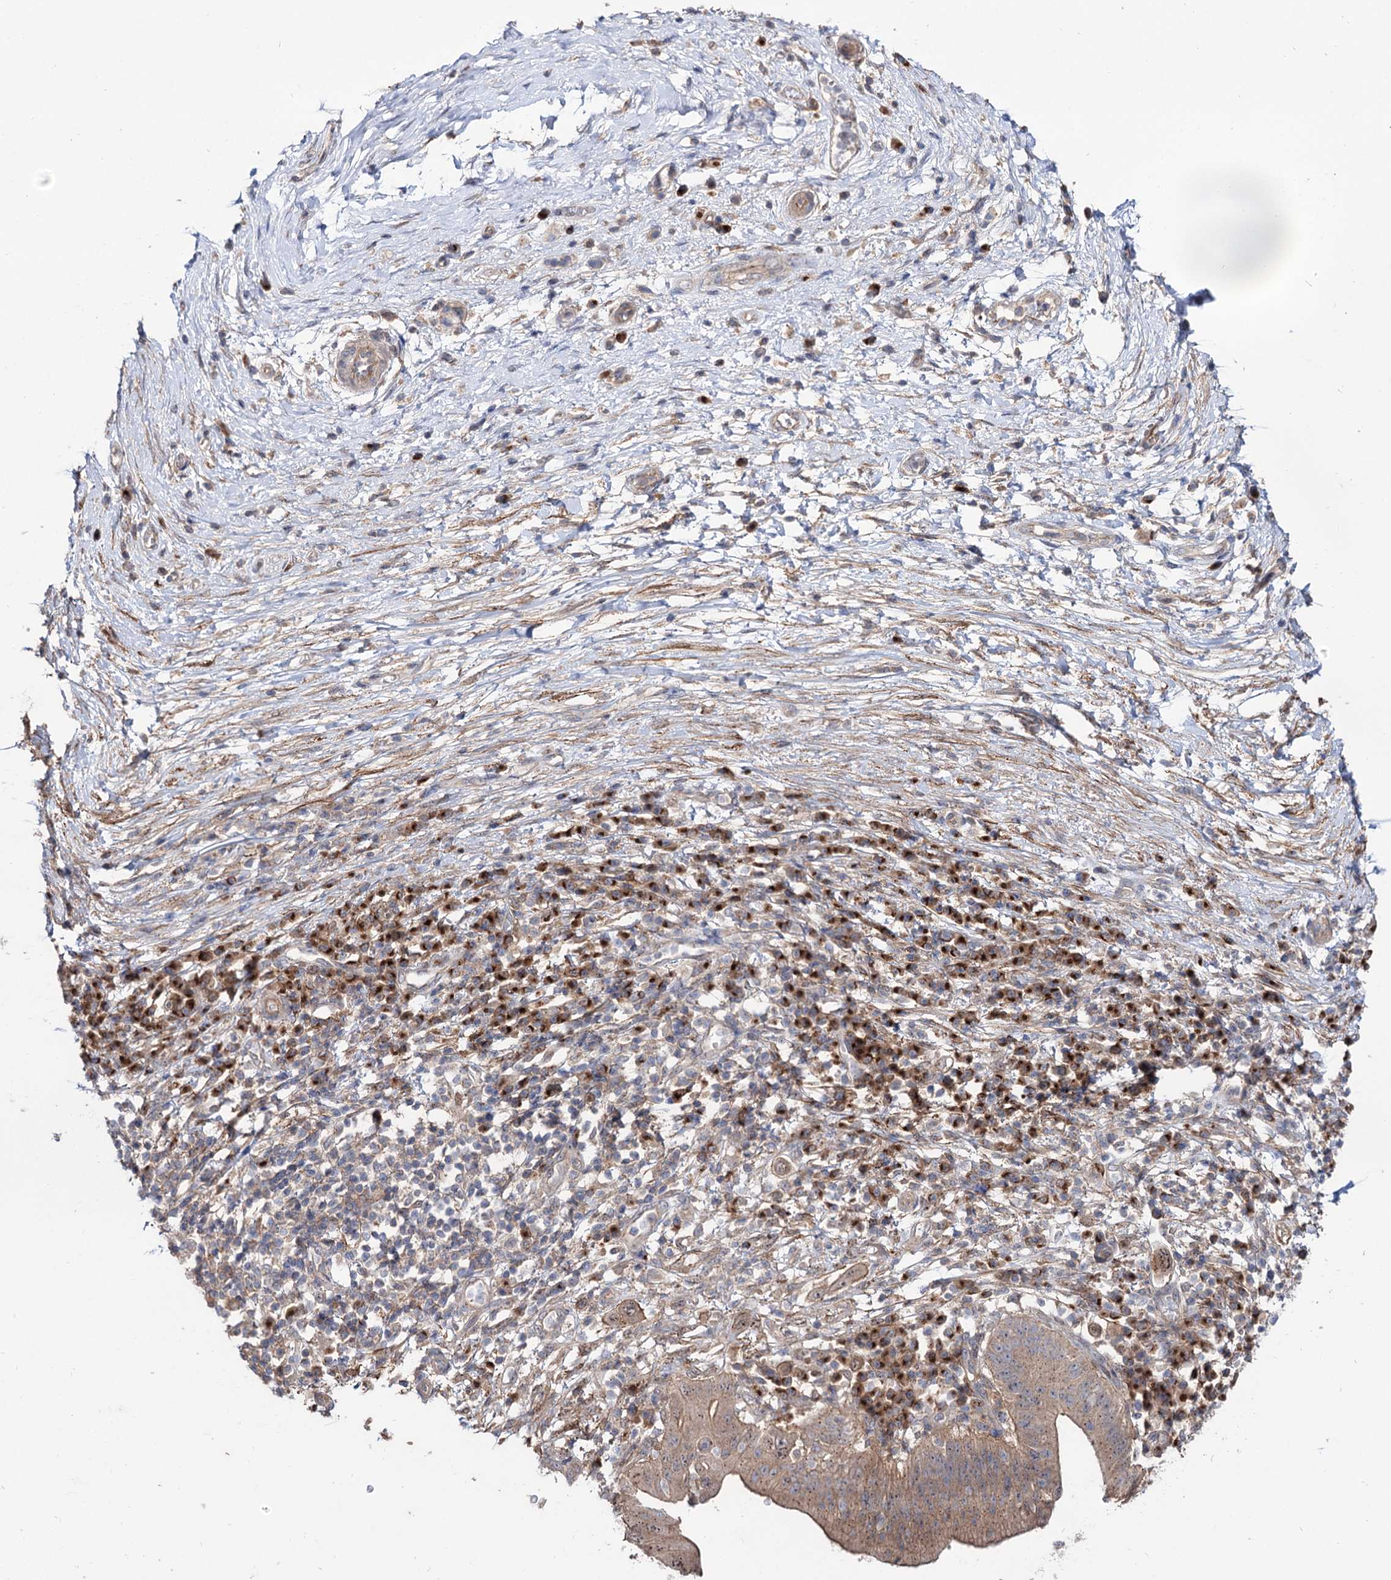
{"staining": {"intensity": "moderate", "quantity": ">75%", "location": "cytoplasmic/membranous"}, "tissue": "pancreatic cancer", "cell_type": "Tumor cells", "image_type": "cancer", "snomed": [{"axis": "morphology", "description": "Adenocarcinoma, NOS"}, {"axis": "topography", "description": "Pancreas"}], "caption": "Immunohistochemistry (IHC) of human adenocarcinoma (pancreatic) reveals medium levels of moderate cytoplasmic/membranous expression in about >75% of tumor cells.", "gene": "SEC24A", "patient": {"sex": "male", "age": 68}}